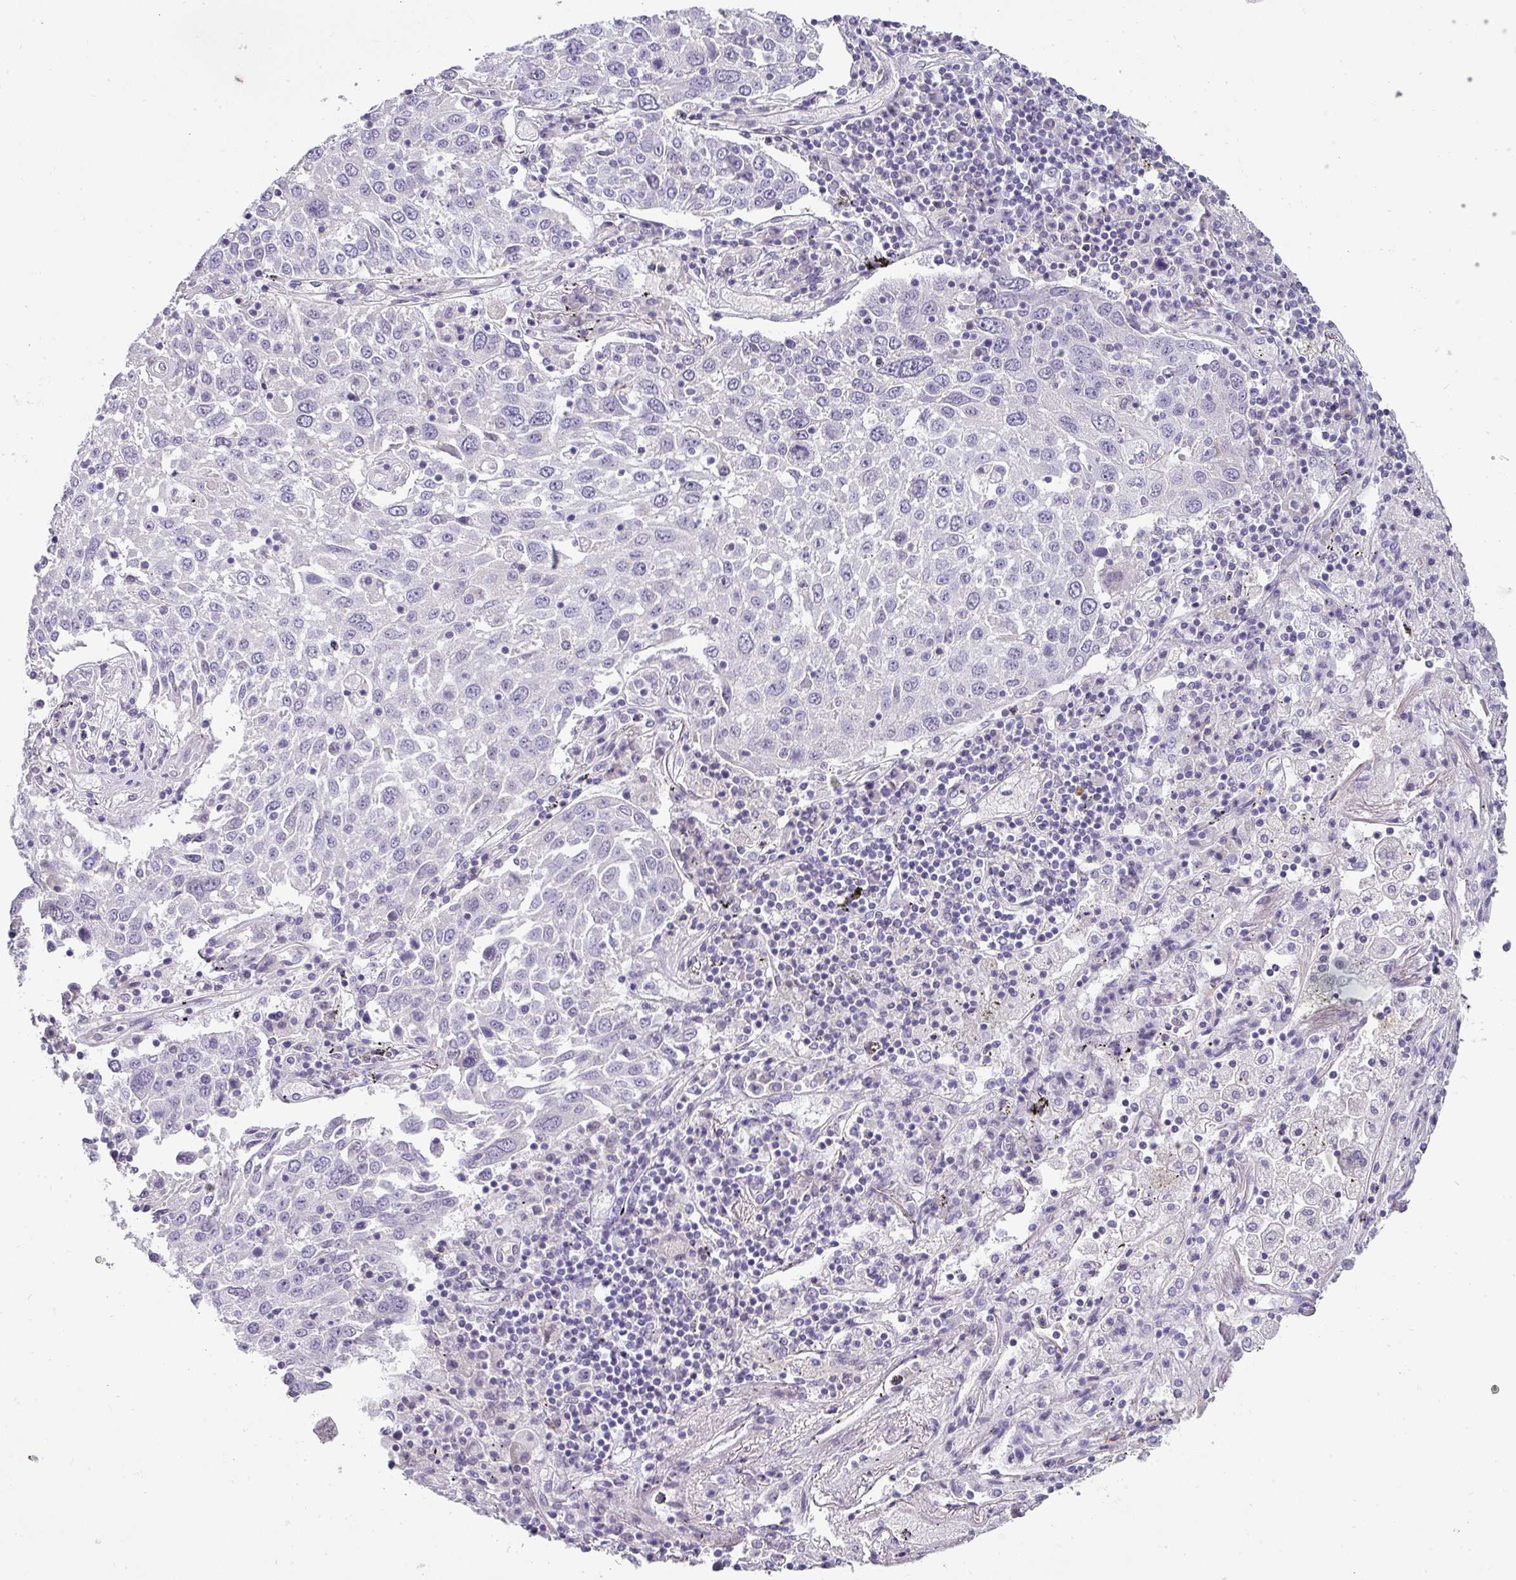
{"staining": {"intensity": "negative", "quantity": "none", "location": "none"}, "tissue": "lung cancer", "cell_type": "Tumor cells", "image_type": "cancer", "snomed": [{"axis": "morphology", "description": "Squamous cell carcinoma, NOS"}, {"axis": "topography", "description": "Lung"}], "caption": "Immunohistochemical staining of squamous cell carcinoma (lung) displays no significant staining in tumor cells. (DAB (3,3'-diaminobenzidine) immunohistochemistry, high magnification).", "gene": "BTLA", "patient": {"sex": "male", "age": 65}}